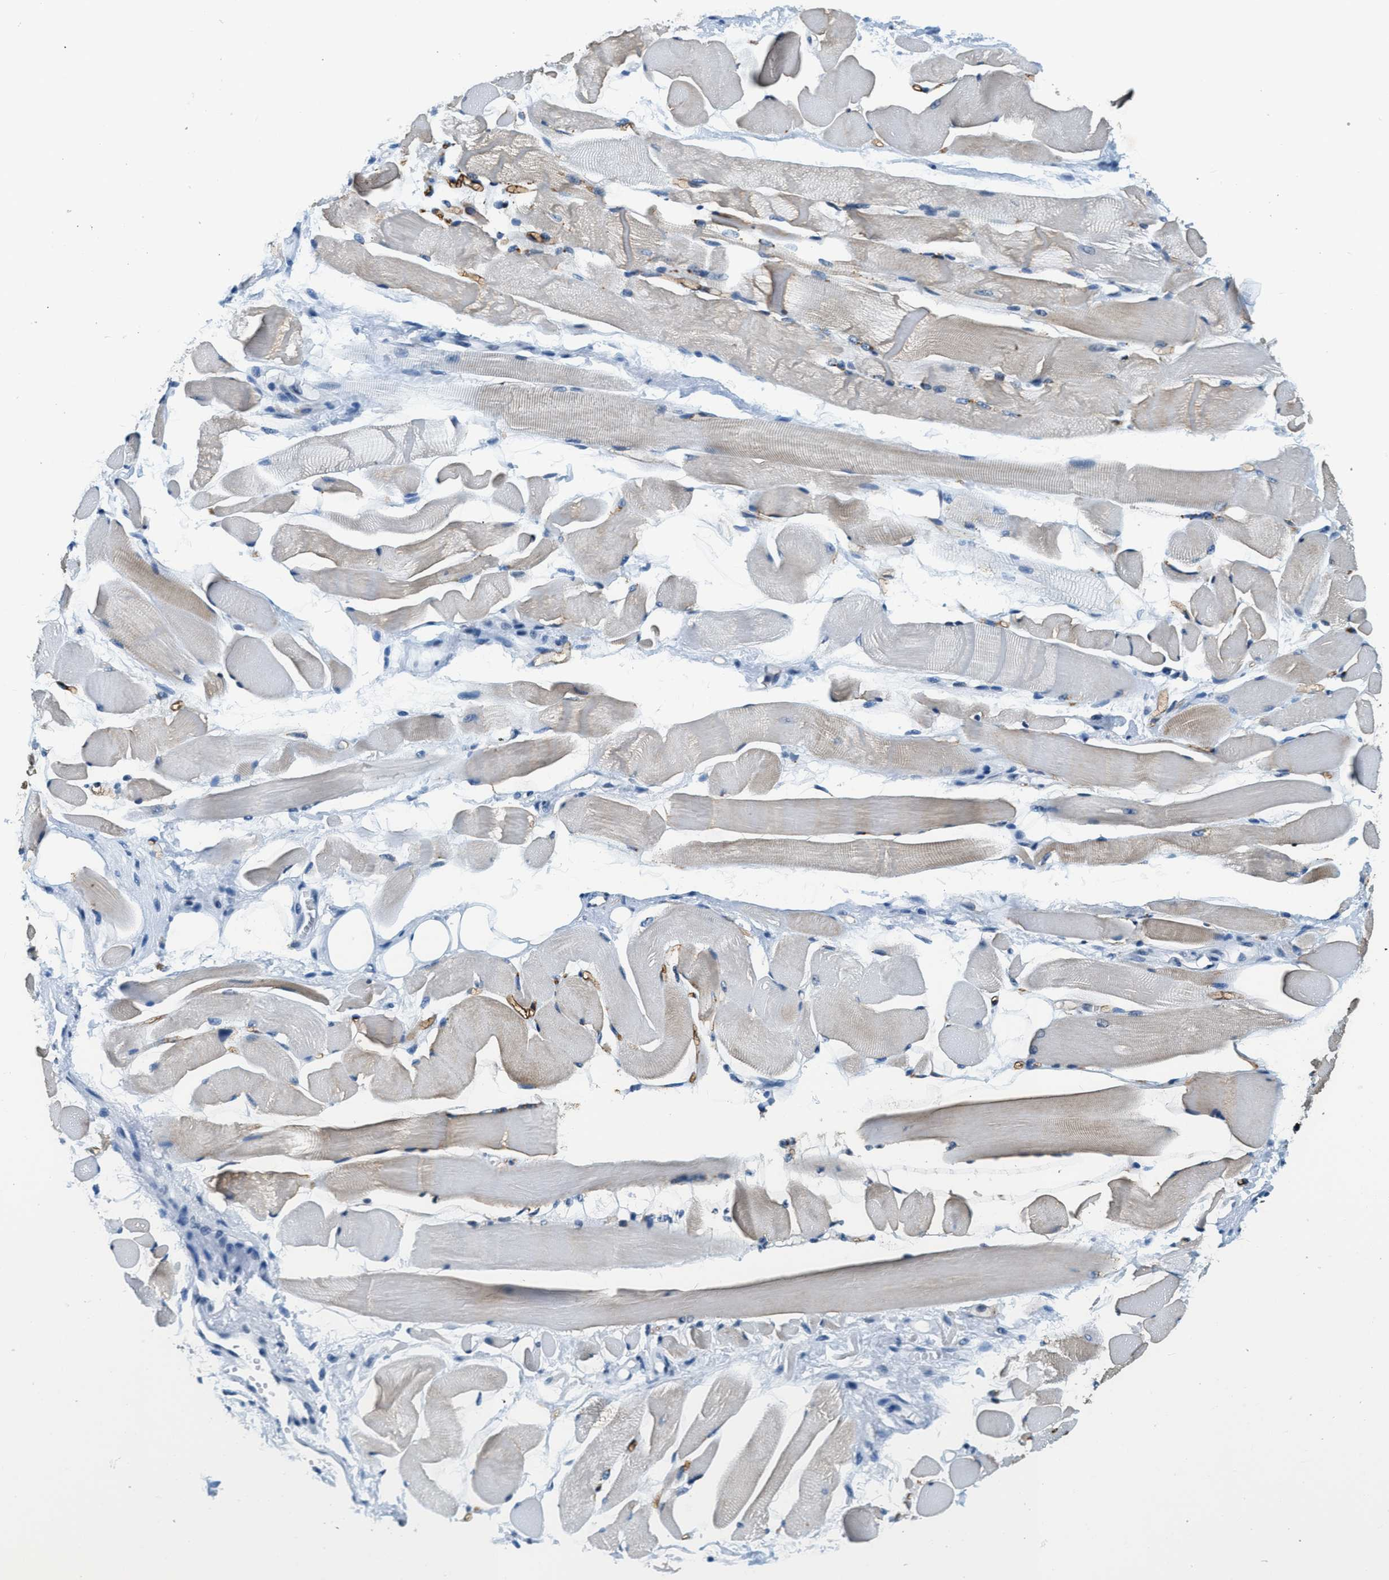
{"staining": {"intensity": "weak", "quantity": "<25%", "location": "cytoplasmic/membranous"}, "tissue": "skeletal muscle", "cell_type": "Myocytes", "image_type": "normal", "snomed": [{"axis": "morphology", "description": "Normal tissue, NOS"}, {"axis": "topography", "description": "Skeletal muscle"}, {"axis": "topography", "description": "Peripheral nerve tissue"}], "caption": "The micrograph reveals no staining of myocytes in normal skeletal muscle.", "gene": "CA4", "patient": {"sex": "female", "age": 84}}